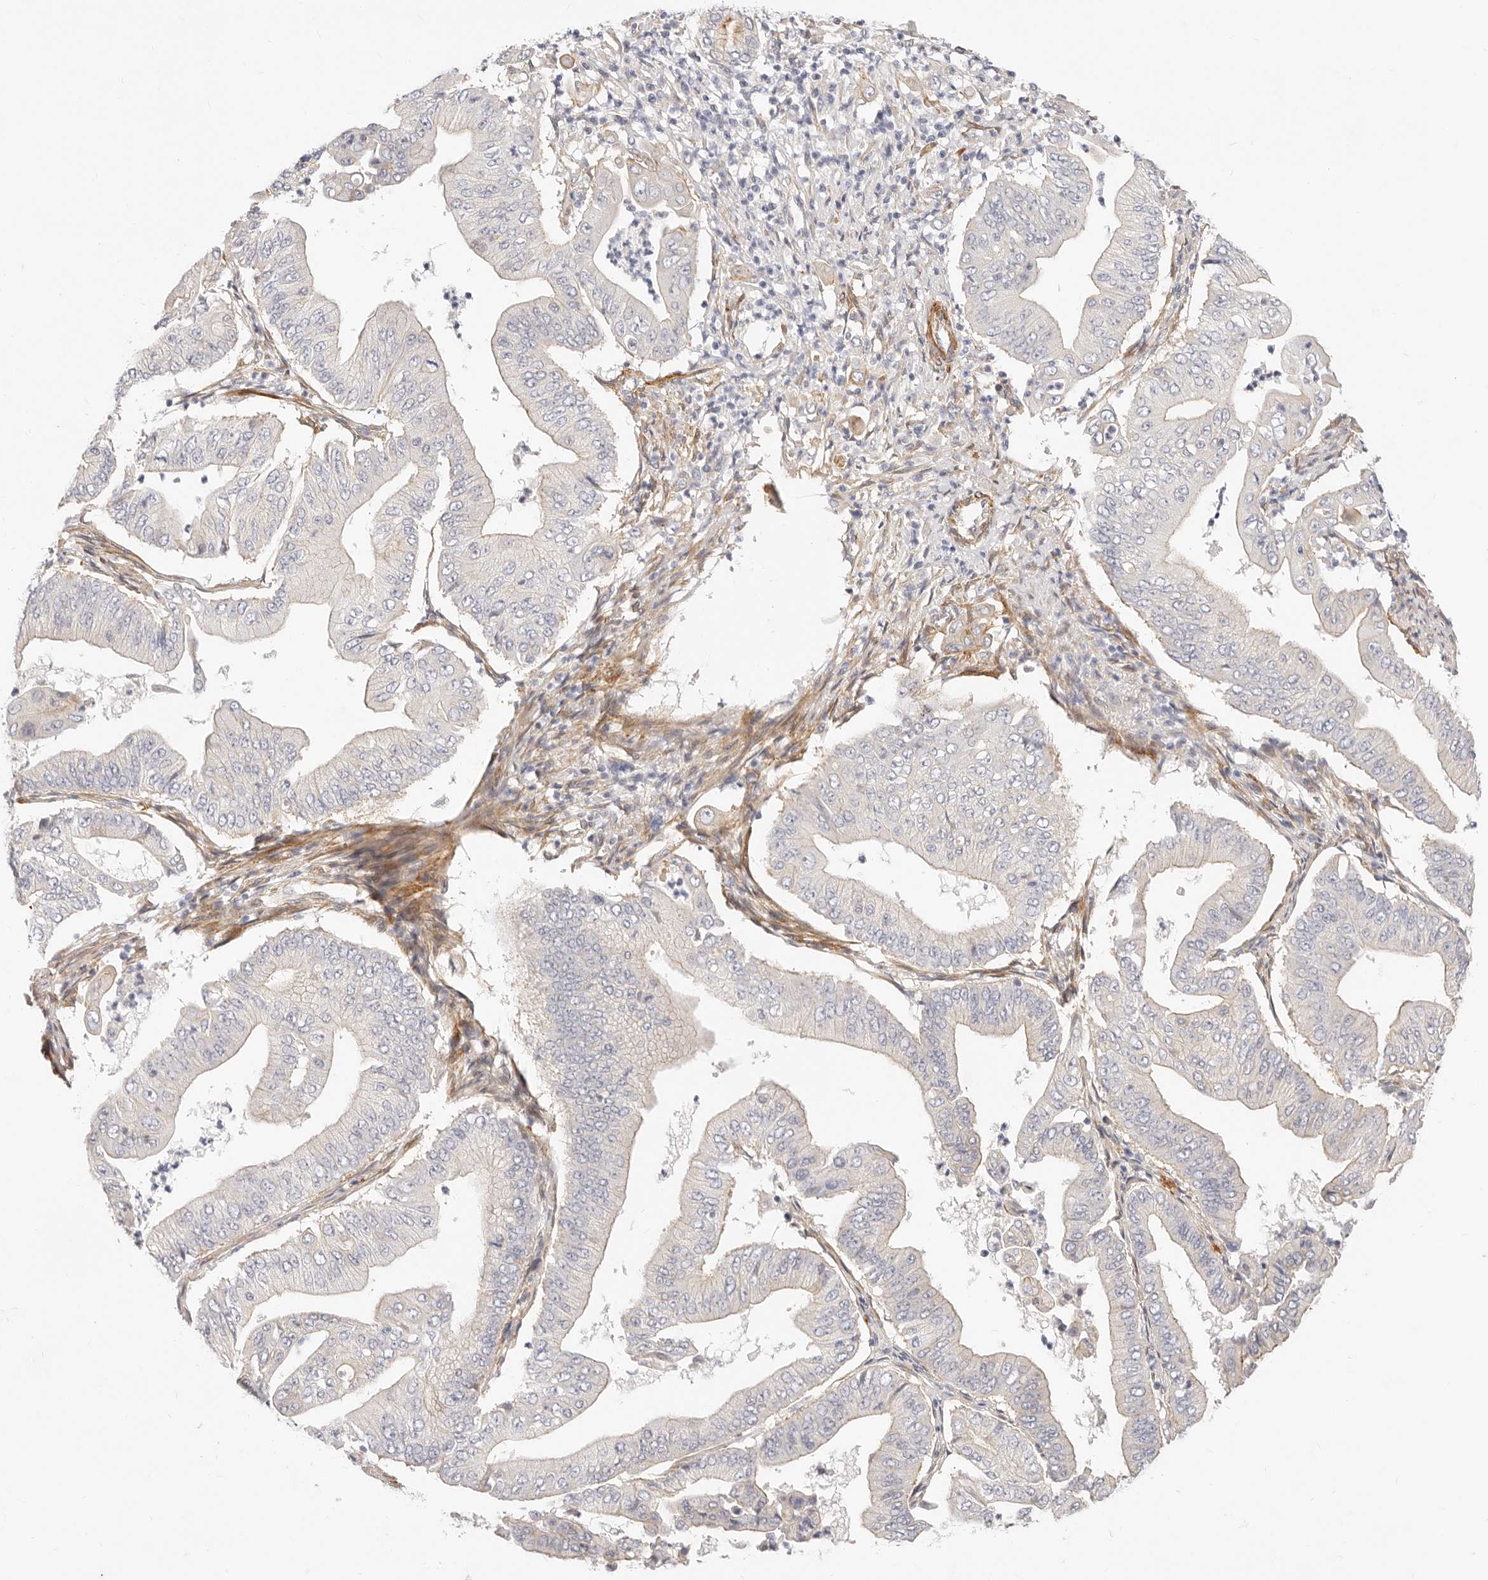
{"staining": {"intensity": "weak", "quantity": "<25%", "location": "cytoplasmic/membranous"}, "tissue": "pancreatic cancer", "cell_type": "Tumor cells", "image_type": "cancer", "snomed": [{"axis": "morphology", "description": "Adenocarcinoma, NOS"}, {"axis": "topography", "description": "Pancreas"}], "caption": "DAB immunohistochemical staining of human adenocarcinoma (pancreatic) shows no significant expression in tumor cells.", "gene": "UBXN10", "patient": {"sex": "female", "age": 77}}